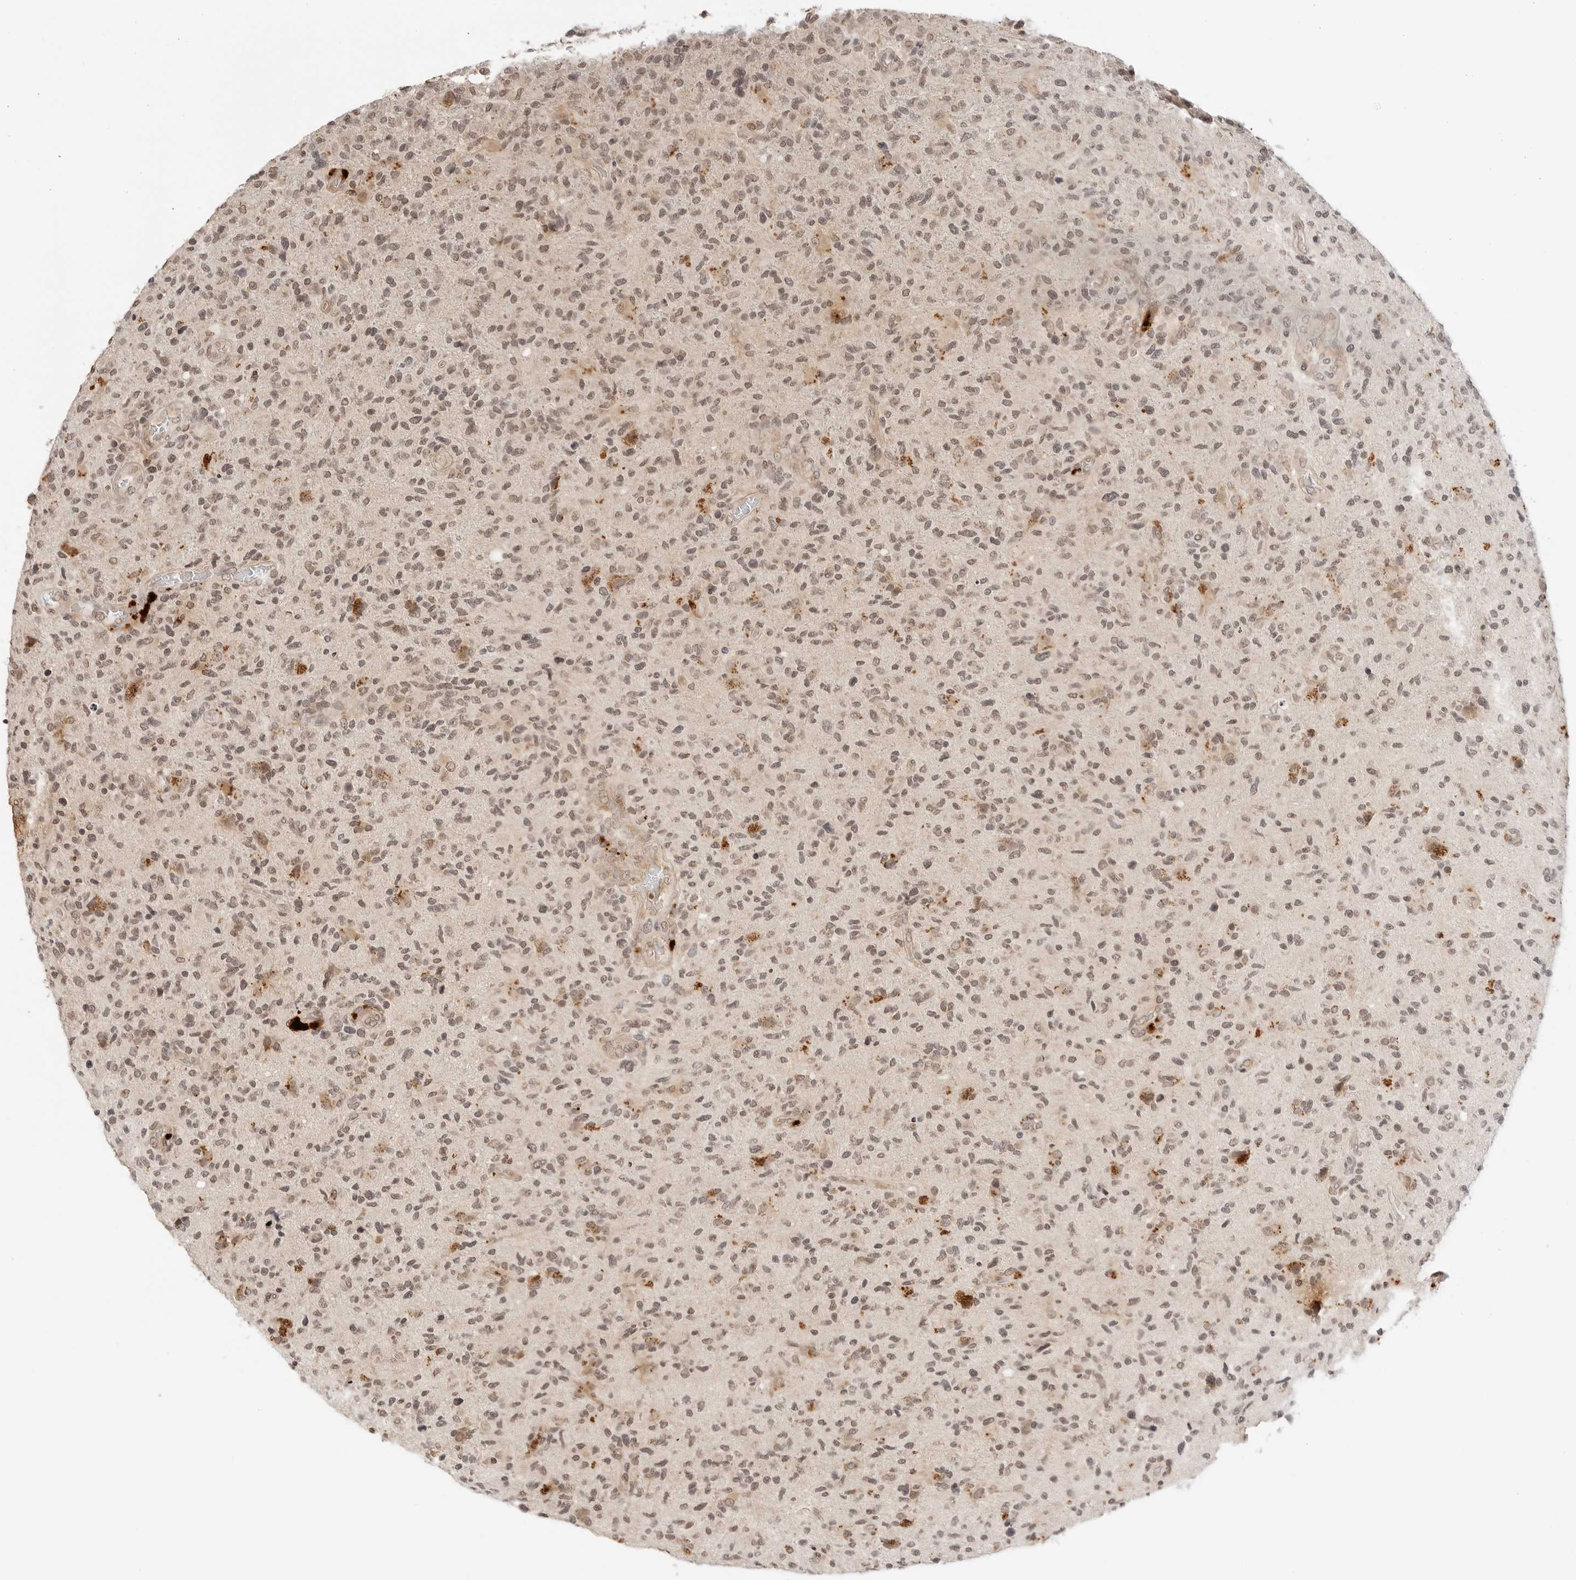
{"staining": {"intensity": "moderate", "quantity": ">75%", "location": "nuclear"}, "tissue": "glioma", "cell_type": "Tumor cells", "image_type": "cancer", "snomed": [{"axis": "morphology", "description": "Glioma, malignant, High grade"}, {"axis": "topography", "description": "Brain"}], "caption": "Malignant high-grade glioma stained with immunohistochemistry (IHC) shows moderate nuclear expression in approximately >75% of tumor cells.", "gene": "GPR34", "patient": {"sex": "male", "age": 72}}